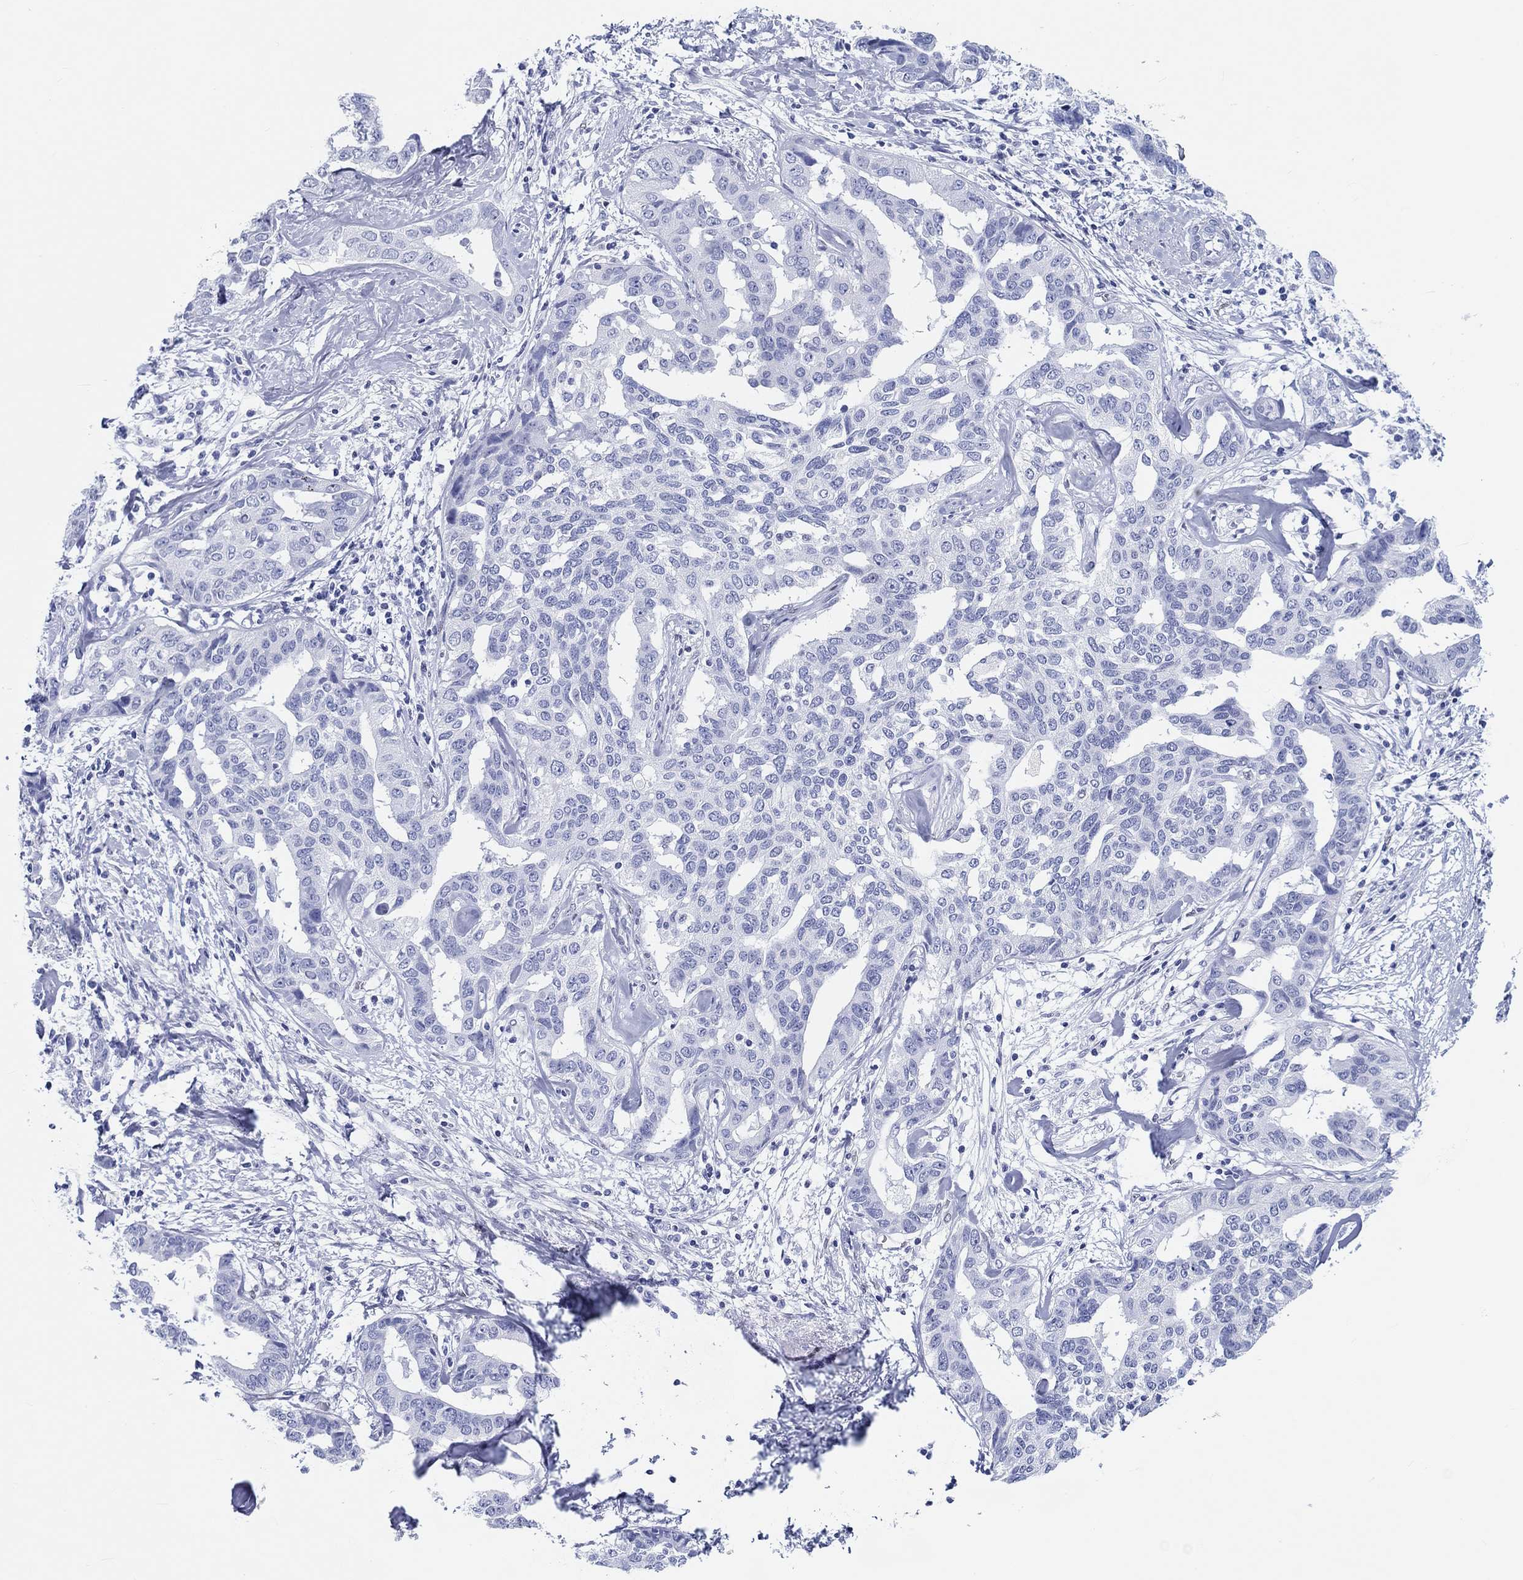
{"staining": {"intensity": "negative", "quantity": "none", "location": "none"}, "tissue": "liver cancer", "cell_type": "Tumor cells", "image_type": "cancer", "snomed": [{"axis": "morphology", "description": "Cholangiocarcinoma"}, {"axis": "topography", "description": "Liver"}], "caption": "The micrograph demonstrates no staining of tumor cells in liver cholangiocarcinoma.", "gene": "H1-1", "patient": {"sex": "male", "age": 59}}